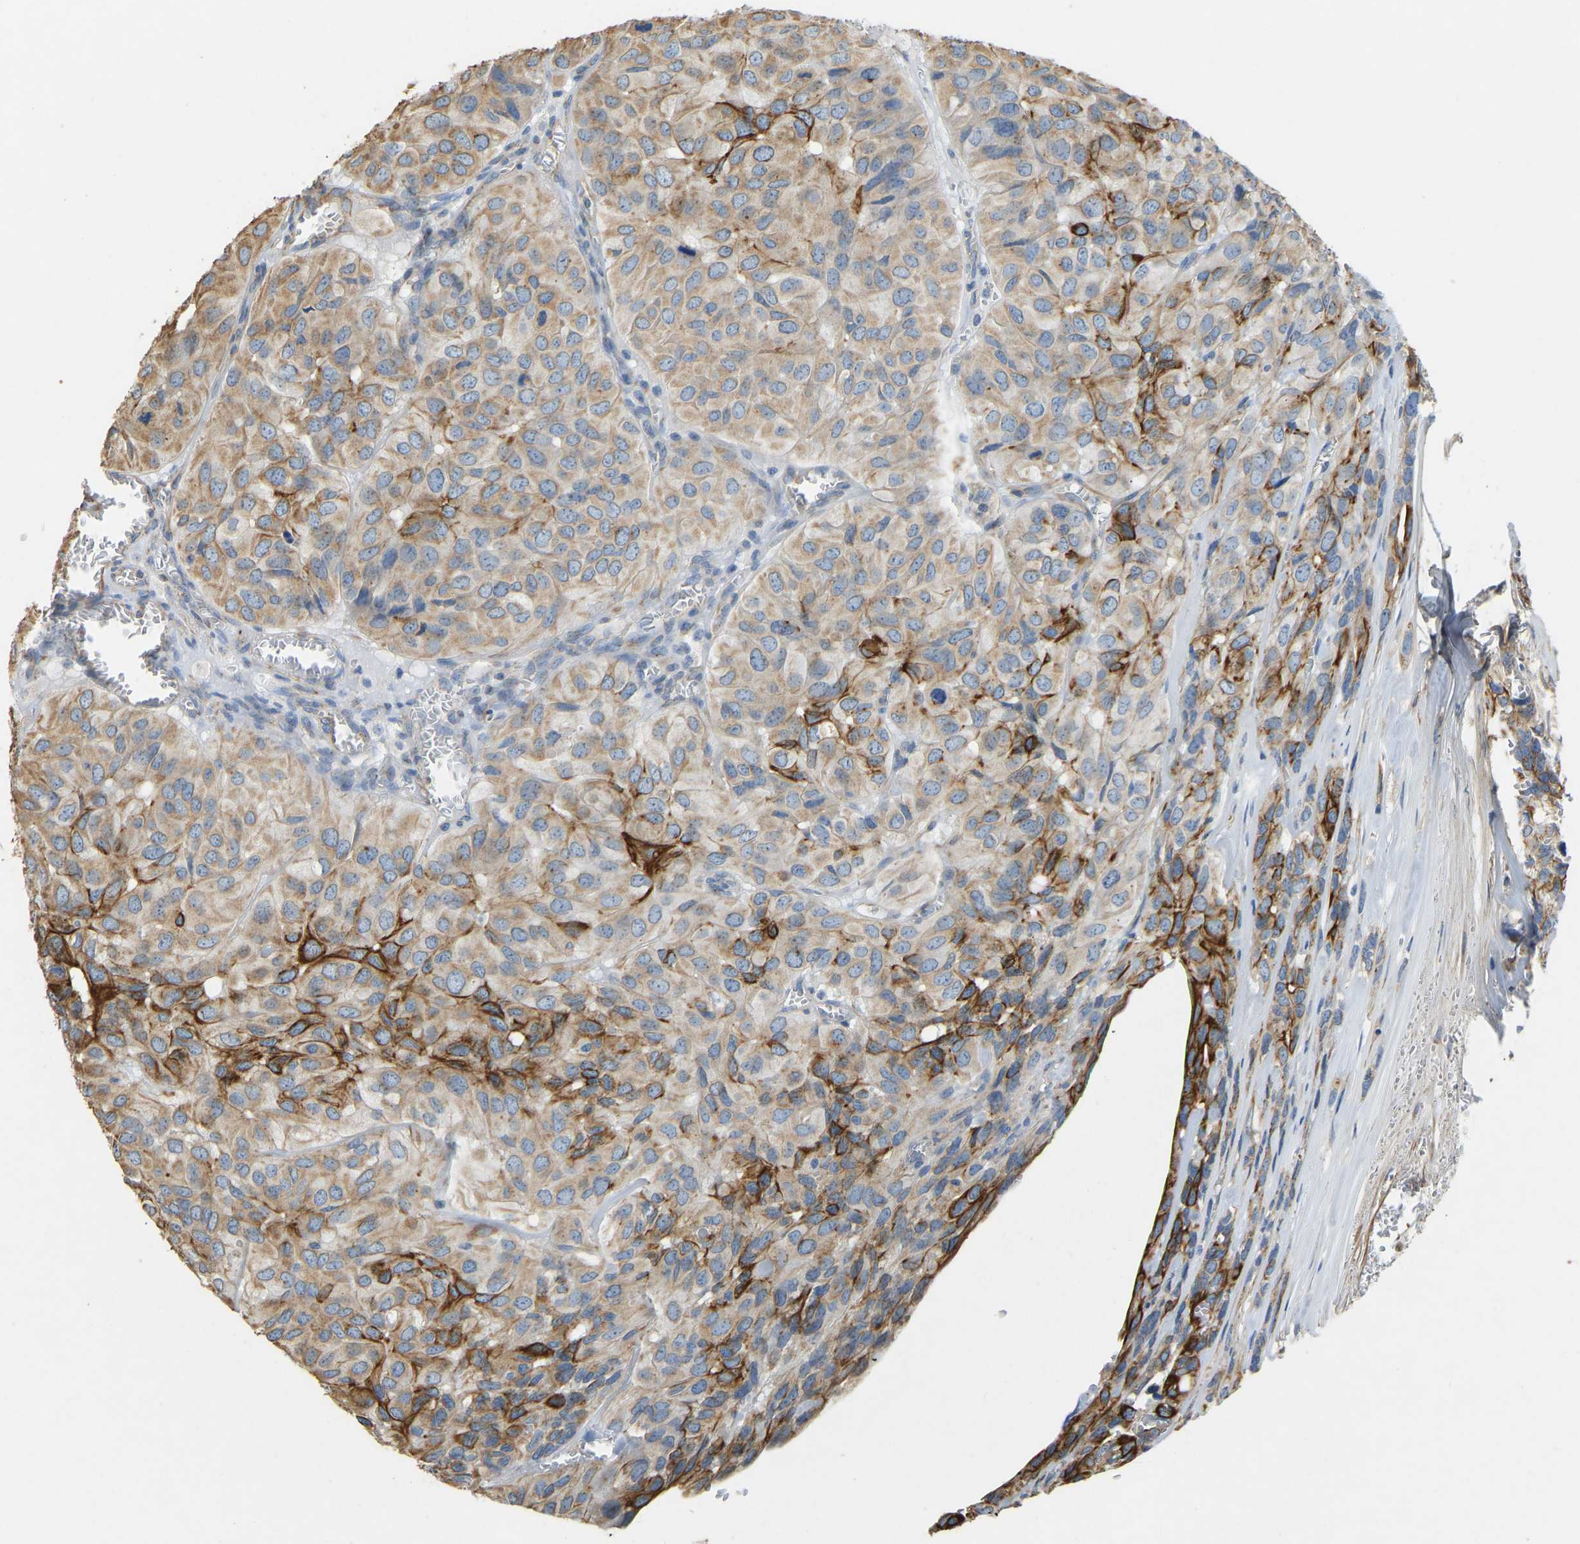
{"staining": {"intensity": "strong", "quantity": ">75%", "location": "cytoplasmic/membranous"}, "tissue": "head and neck cancer", "cell_type": "Tumor cells", "image_type": "cancer", "snomed": [{"axis": "morphology", "description": "Adenocarcinoma, NOS"}, {"axis": "topography", "description": "Salivary gland, NOS"}, {"axis": "topography", "description": "Head-Neck"}], "caption": "Tumor cells display strong cytoplasmic/membranous expression in about >75% of cells in head and neck adenocarcinoma. The protein is shown in brown color, while the nuclei are stained blue.", "gene": "TECTA", "patient": {"sex": "female", "age": 76}}